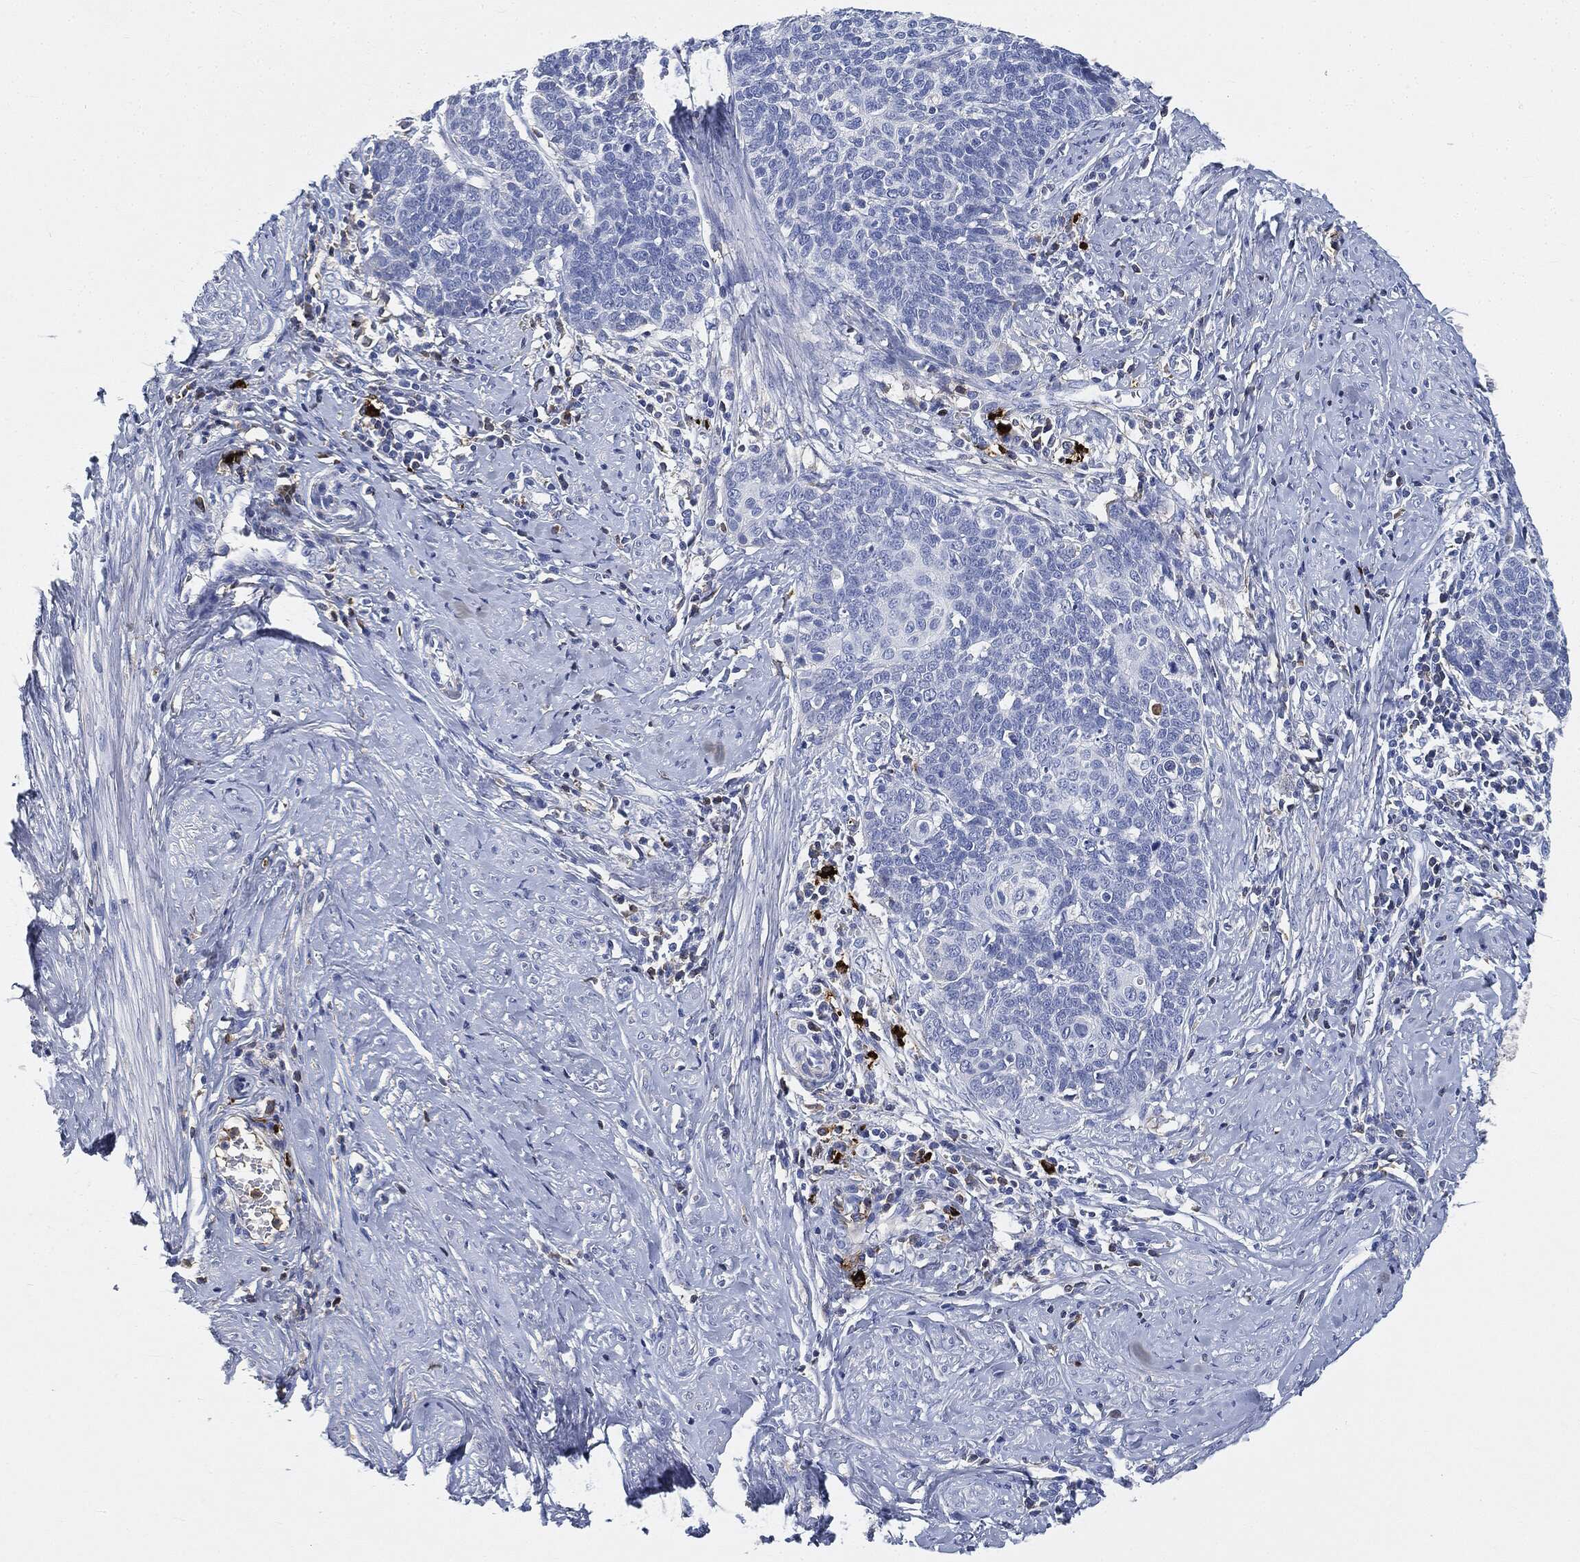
{"staining": {"intensity": "negative", "quantity": "none", "location": "none"}, "tissue": "cervical cancer", "cell_type": "Tumor cells", "image_type": "cancer", "snomed": [{"axis": "morphology", "description": "Normal tissue, NOS"}, {"axis": "morphology", "description": "Squamous cell carcinoma, NOS"}, {"axis": "topography", "description": "Cervix"}], "caption": "Histopathology image shows no significant protein expression in tumor cells of squamous cell carcinoma (cervical).", "gene": "IGLV6-57", "patient": {"sex": "female", "age": 39}}